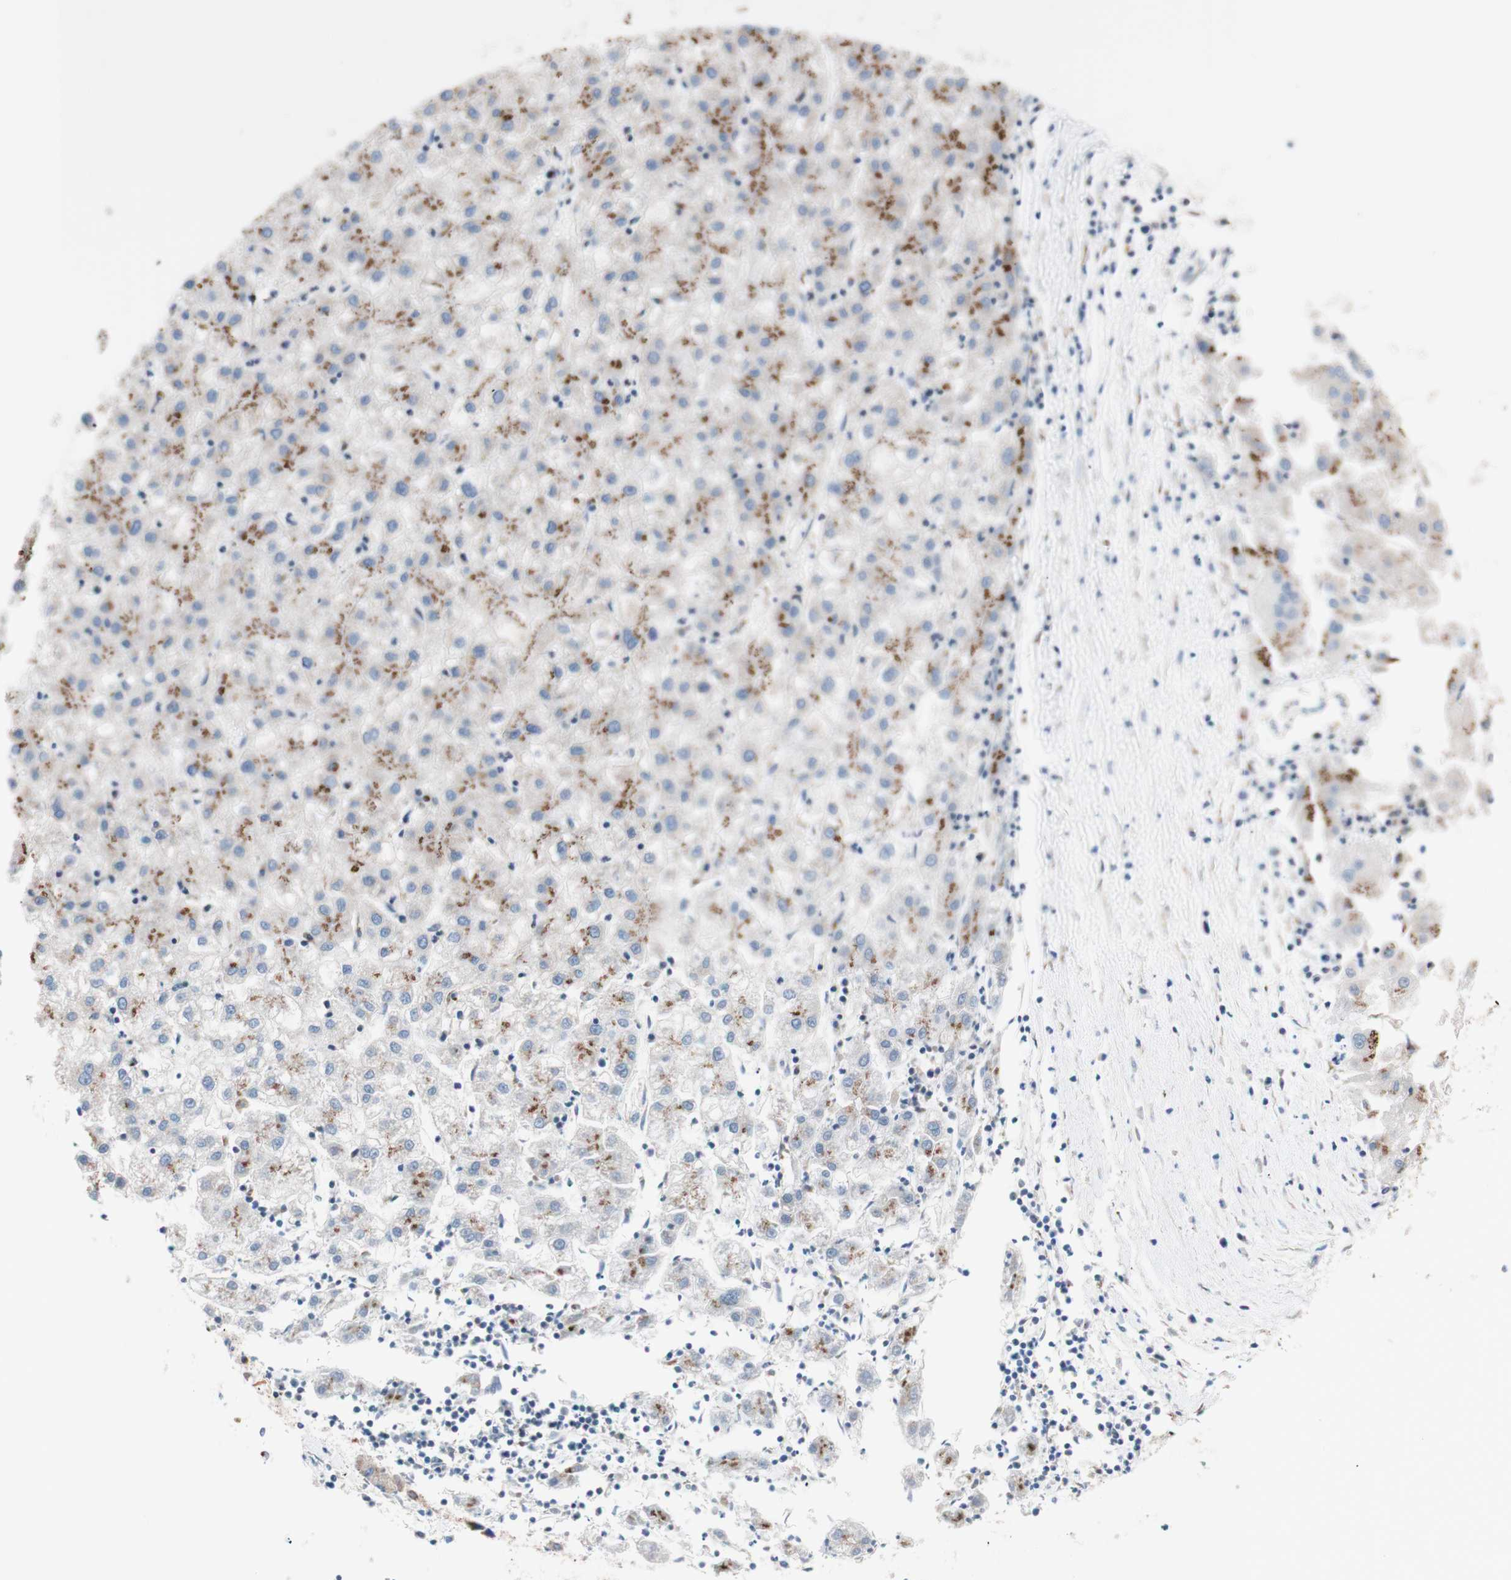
{"staining": {"intensity": "weak", "quantity": "25%-75%", "location": "cytoplasmic/membranous"}, "tissue": "liver cancer", "cell_type": "Tumor cells", "image_type": "cancer", "snomed": [{"axis": "morphology", "description": "Carcinoma, Hepatocellular, NOS"}, {"axis": "topography", "description": "Liver"}], "caption": "Human liver cancer (hepatocellular carcinoma) stained for a protein (brown) displays weak cytoplasmic/membranous positive staining in about 25%-75% of tumor cells.", "gene": "GALNT2", "patient": {"sex": "male", "age": 72}}